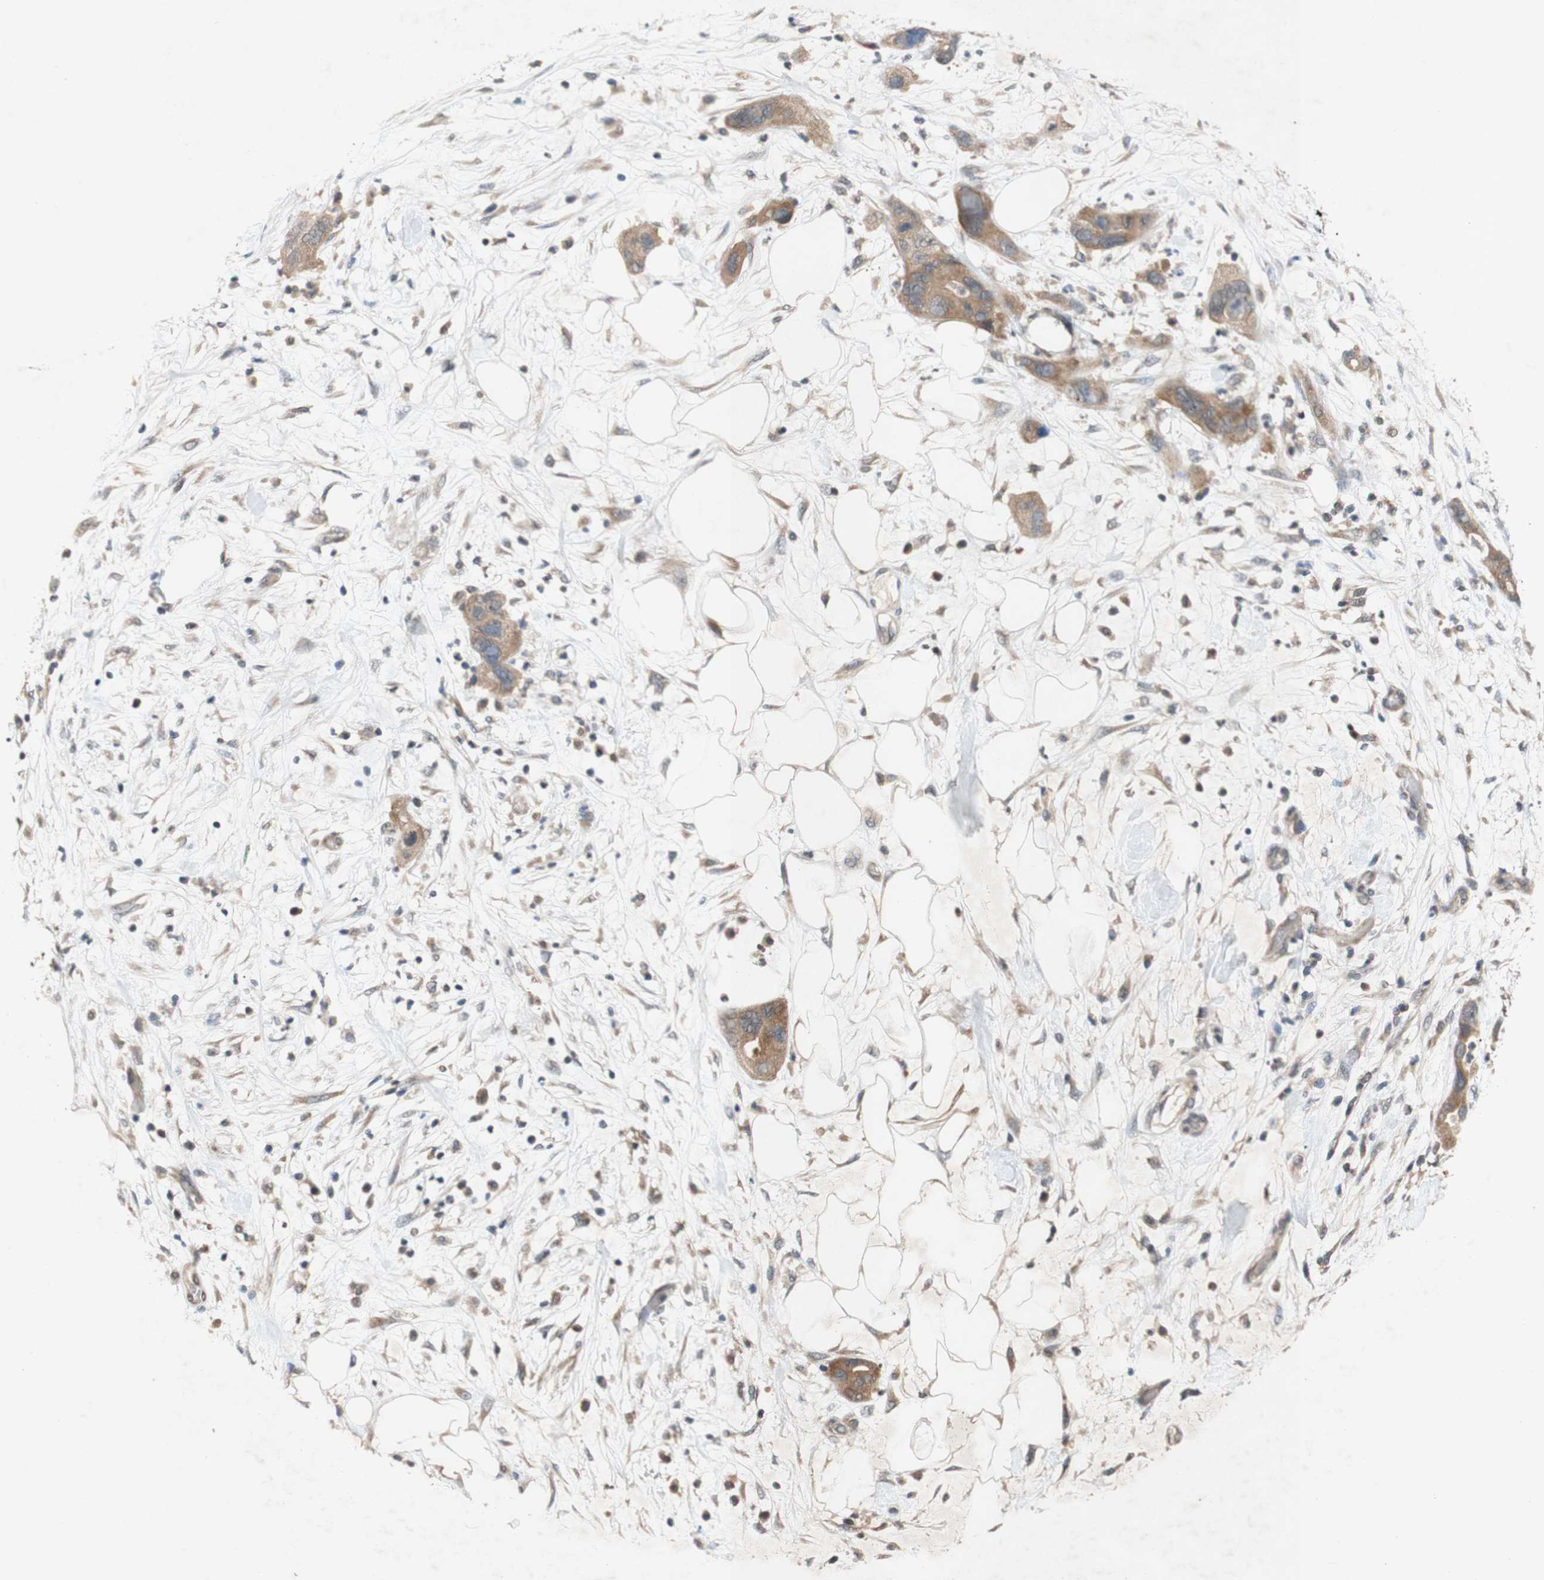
{"staining": {"intensity": "moderate", "quantity": ">75%", "location": "cytoplasmic/membranous"}, "tissue": "pancreatic cancer", "cell_type": "Tumor cells", "image_type": "cancer", "snomed": [{"axis": "morphology", "description": "Adenocarcinoma, NOS"}, {"axis": "topography", "description": "Pancreas"}], "caption": "Protein expression analysis of pancreatic adenocarcinoma displays moderate cytoplasmic/membranous expression in approximately >75% of tumor cells.", "gene": "PIN1", "patient": {"sex": "female", "age": 71}}